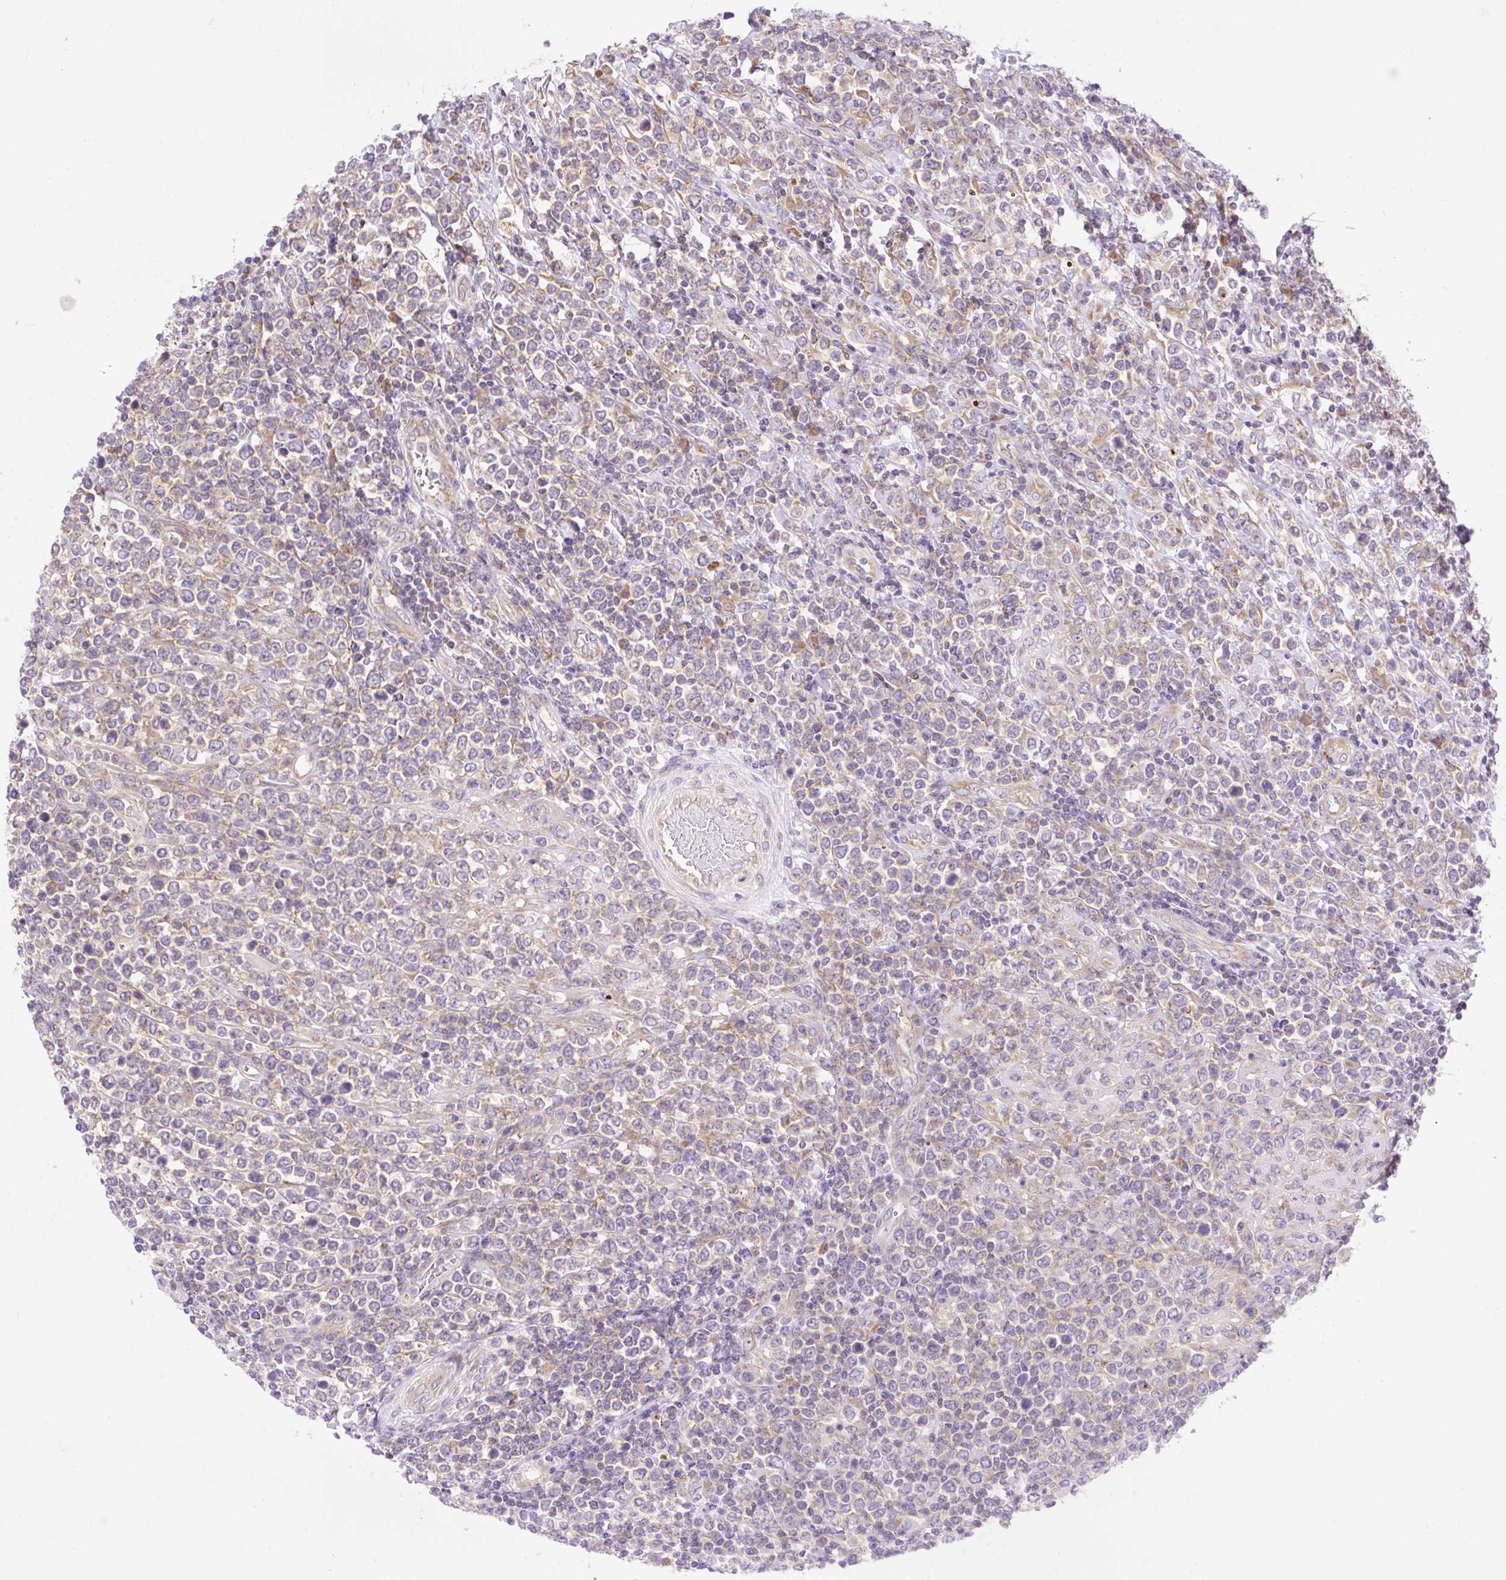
{"staining": {"intensity": "weak", "quantity": "<25%", "location": "cytoplasmic/membranous"}, "tissue": "lymphoma", "cell_type": "Tumor cells", "image_type": "cancer", "snomed": [{"axis": "morphology", "description": "Malignant lymphoma, non-Hodgkin's type, High grade"}, {"axis": "topography", "description": "Soft tissue"}], "caption": "The immunohistochemistry image has no significant expression in tumor cells of lymphoma tissue.", "gene": "GPR45", "patient": {"sex": "female", "age": 56}}